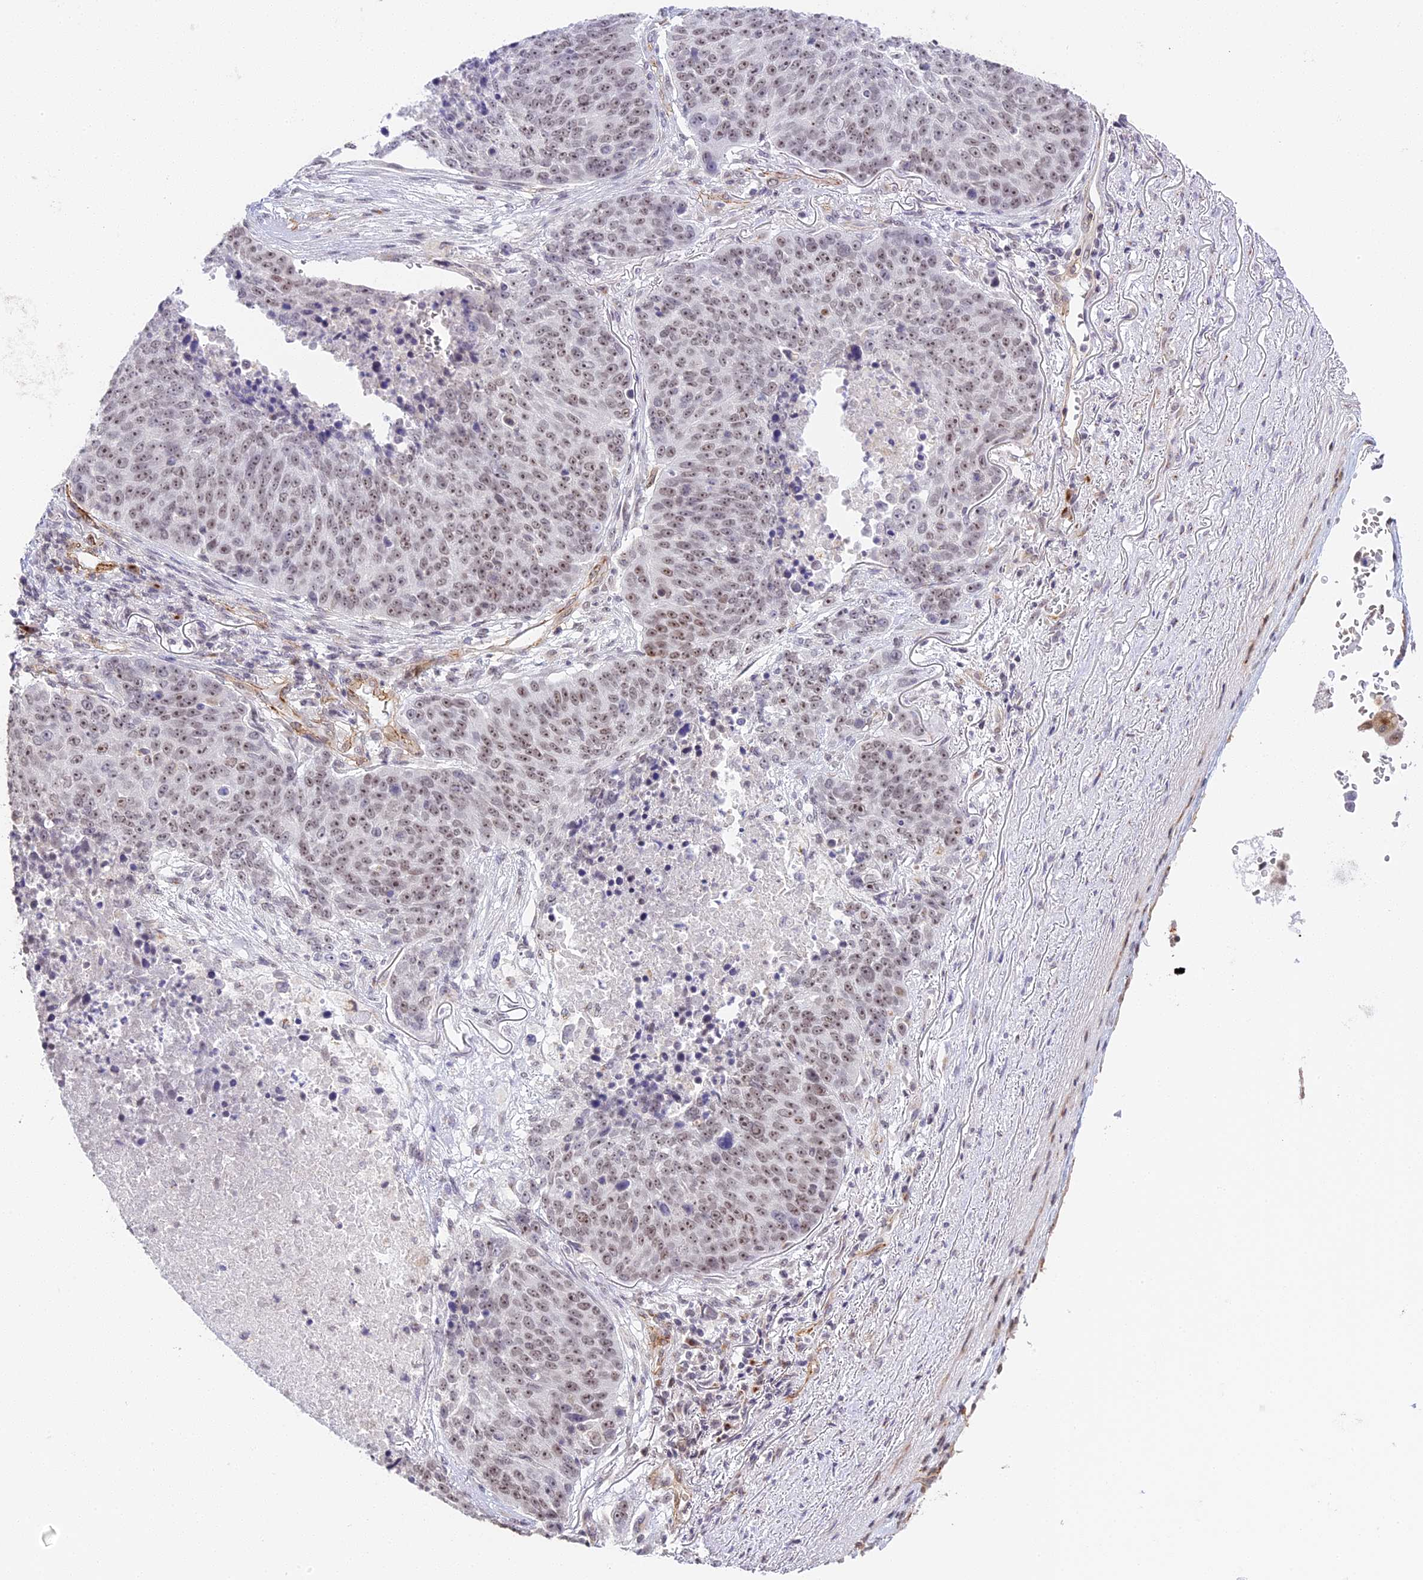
{"staining": {"intensity": "moderate", "quantity": ">75%", "location": "nuclear"}, "tissue": "lung cancer", "cell_type": "Tumor cells", "image_type": "cancer", "snomed": [{"axis": "morphology", "description": "Normal tissue, NOS"}, {"axis": "morphology", "description": "Squamous cell carcinoma, NOS"}, {"axis": "topography", "description": "Lymph node"}, {"axis": "topography", "description": "Lung"}], "caption": "IHC image of human lung squamous cell carcinoma stained for a protein (brown), which shows medium levels of moderate nuclear expression in about >75% of tumor cells.", "gene": "HEATR5B", "patient": {"sex": "male", "age": 66}}